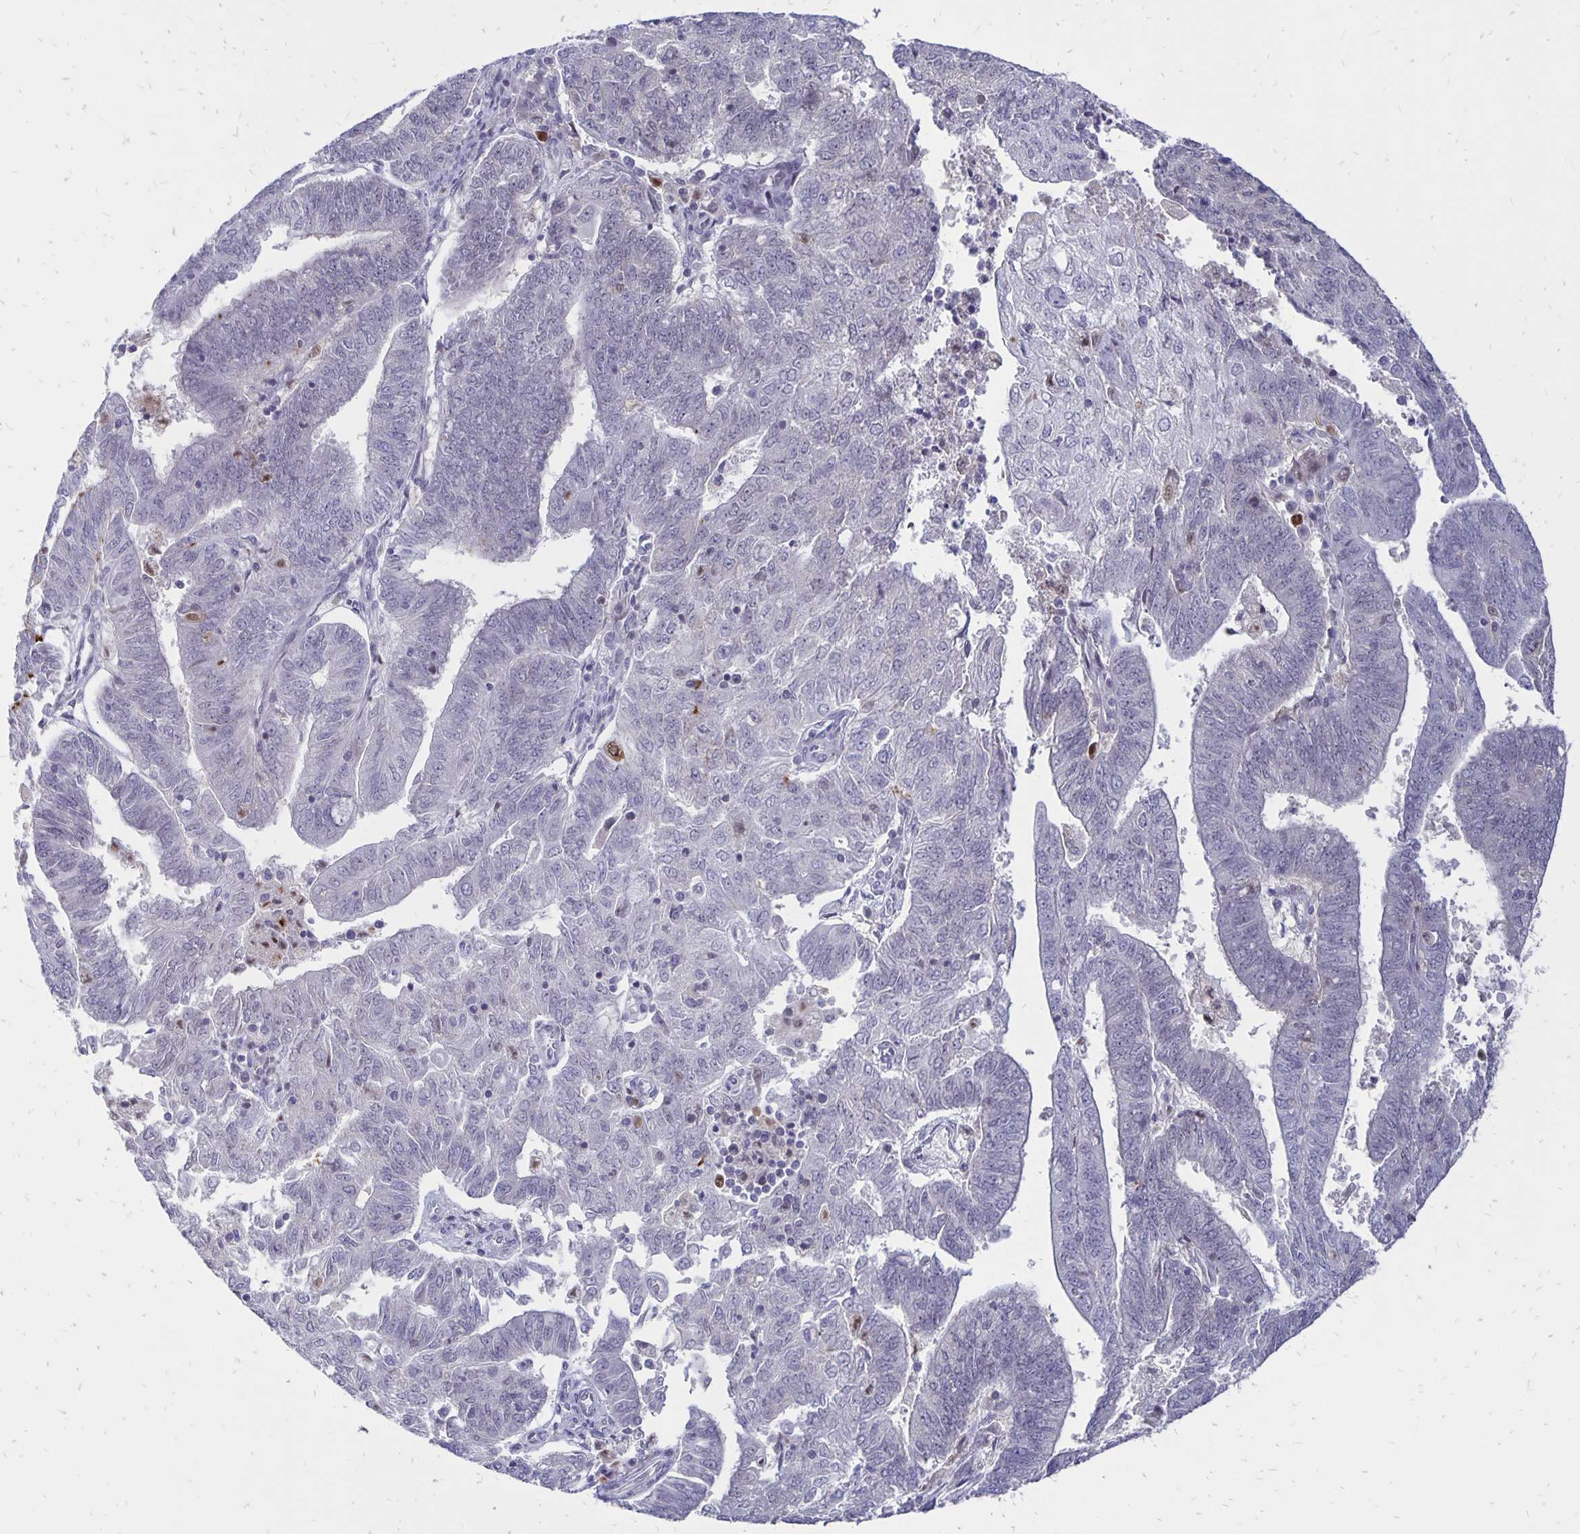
{"staining": {"intensity": "negative", "quantity": "none", "location": "none"}, "tissue": "endometrial cancer", "cell_type": "Tumor cells", "image_type": "cancer", "snomed": [{"axis": "morphology", "description": "Adenocarcinoma, NOS"}, {"axis": "topography", "description": "Endometrium"}], "caption": "IHC photomicrograph of neoplastic tissue: endometrial cancer stained with DAB reveals no significant protein positivity in tumor cells.", "gene": "DCK", "patient": {"sex": "female", "age": 82}}